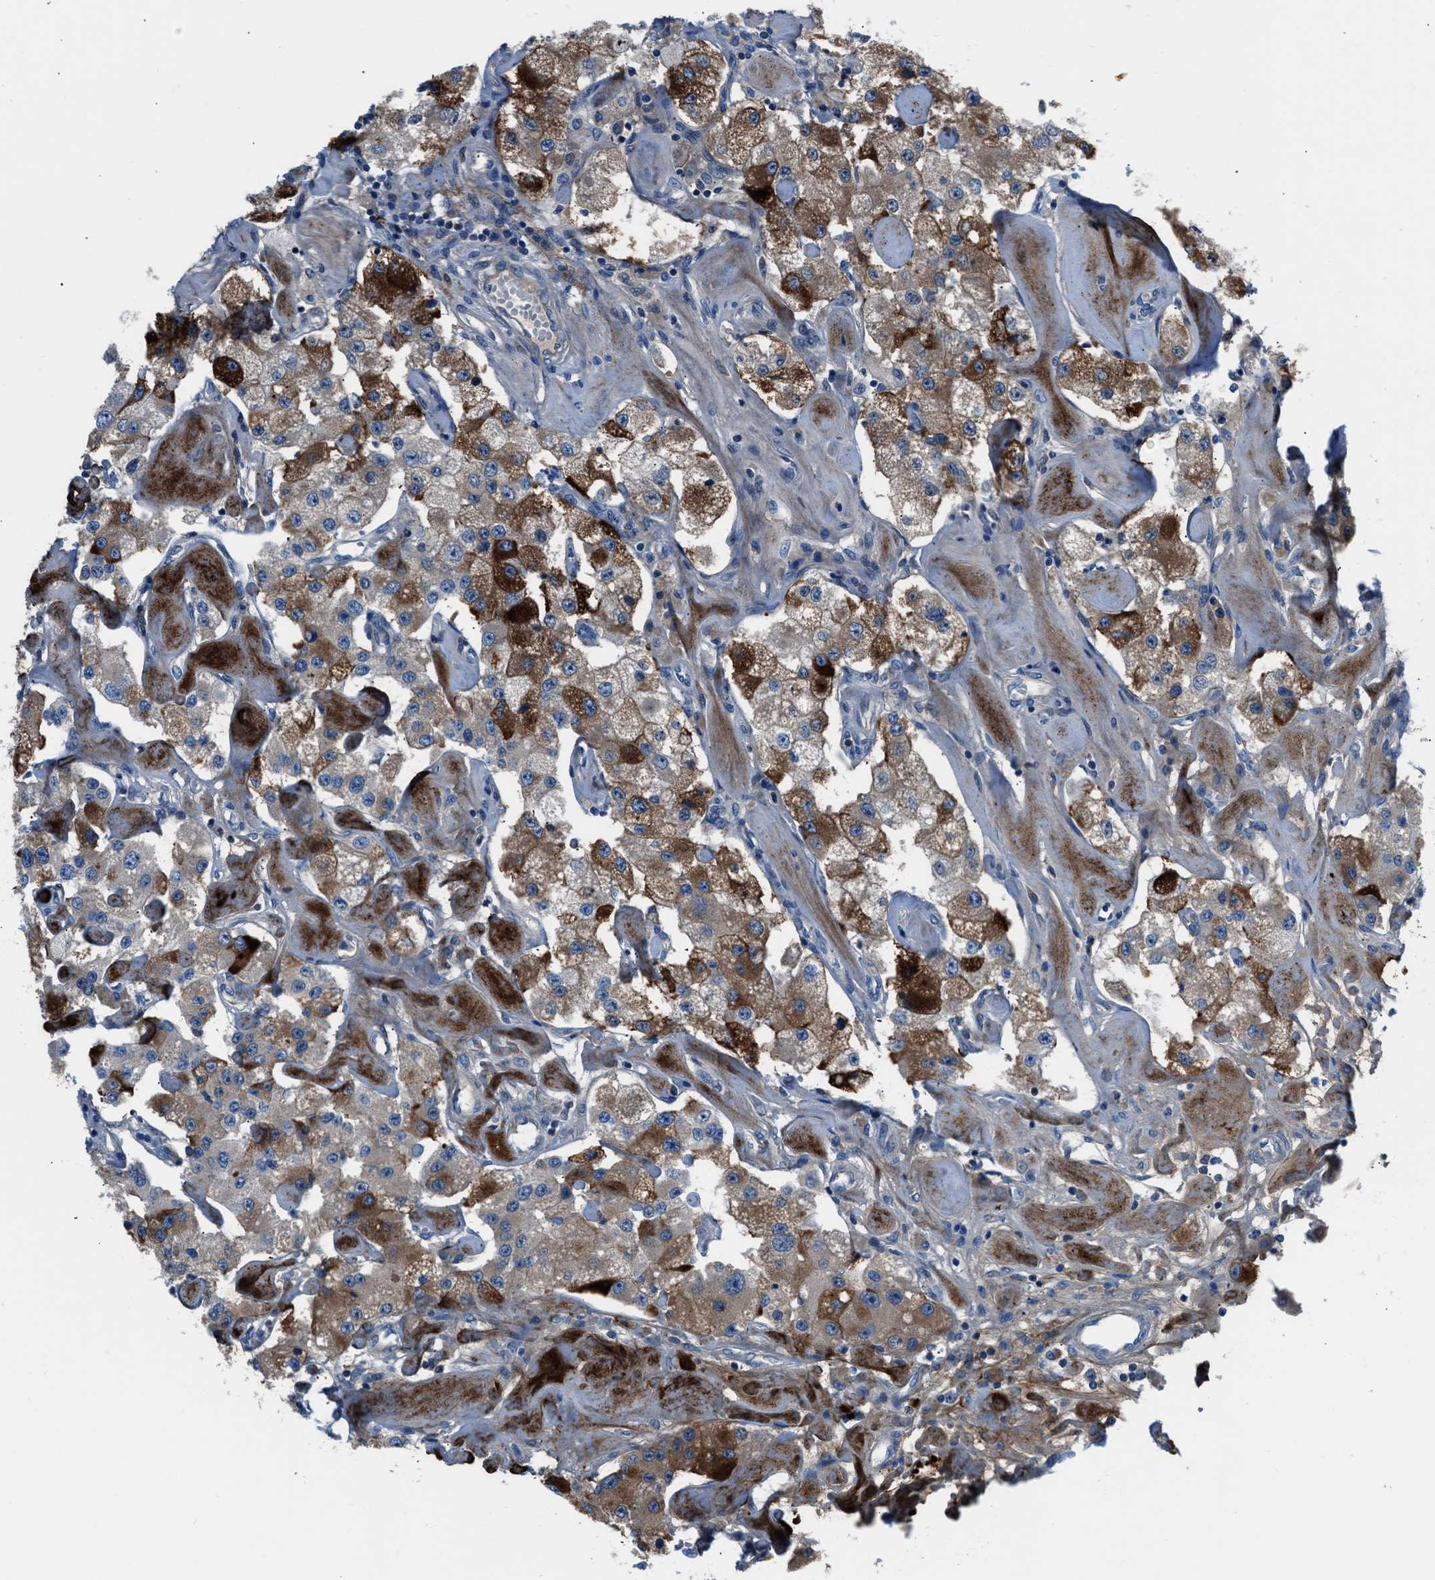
{"staining": {"intensity": "strong", "quantity": "25%-75%", "location": "cytoplasmic/membranous"}, "tissue": "carcinoid", "cell_type": "Tumor cells", "image_type": "cancer", "snomed": [{"axis": "morphology", "description": "Carcinoid, malignant, NOS"}, {"axis": "topography", "description": "Pancreas"}], "caption": "IHC (DAB) staining of human carcinoid reveals strong cytoplasmic/membranous protein positivity in about 25%-75% of tumor cells.", "gene": "SLC38A6", "patient": {"sex": "male", "age": 41}}